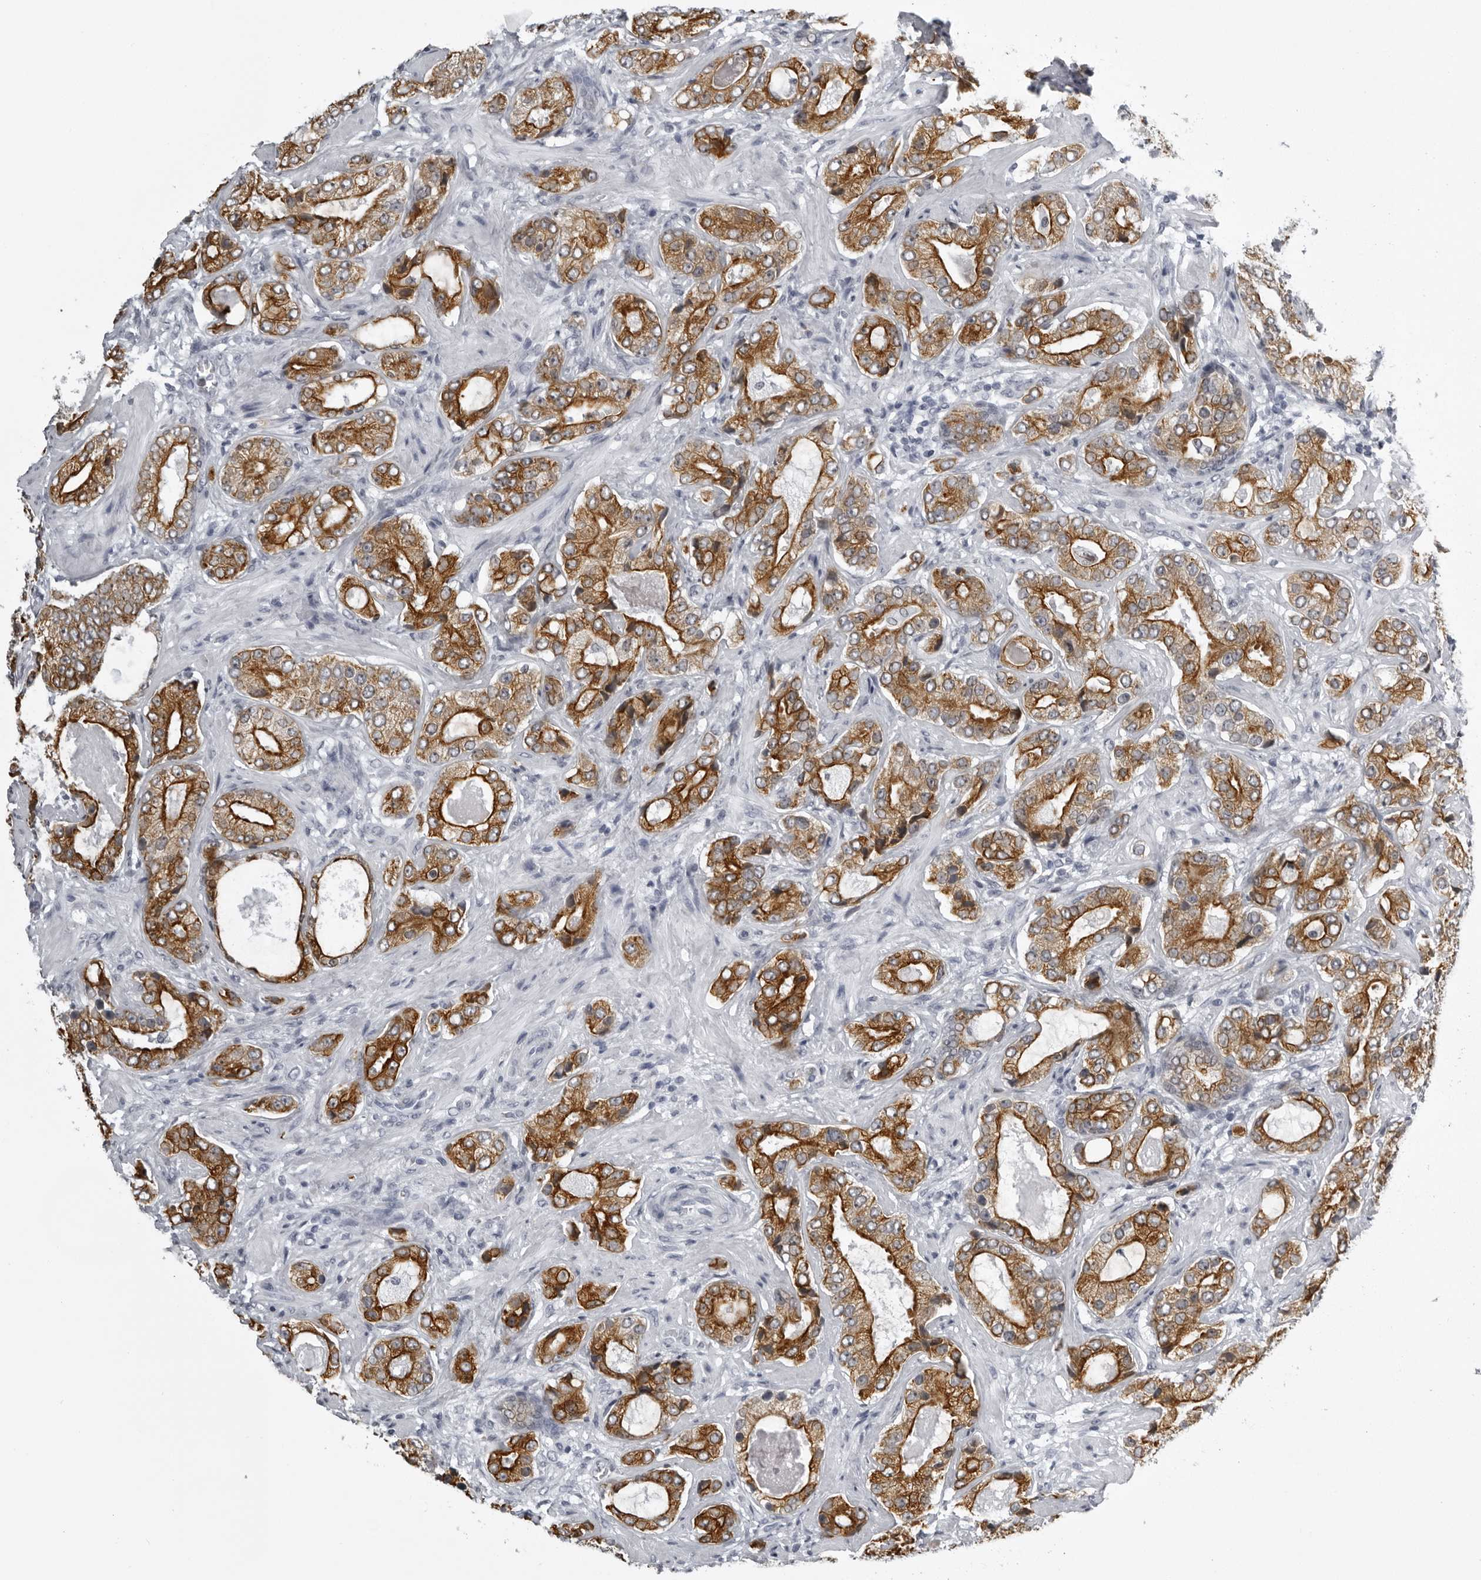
{"staining": {"intensity": "strong", "quantity": ">75%", "location": "cytoplasmic/membranous"}, "tissue": "prostate cancer", "cell_type": "Tumor cells", "image_type": "cancer", "snomed": [{"axis": "morphology", "description": "Normal tissue, NOS"}, {"axis": "morphology", "description": "Adenocarcinoma, High grade"}, {"axis": "topography", "description": "Prostate"}, {"axis": "topography", "description": "Peripheral nerve tissue"}], "caption": "Immunohistochemical staining of adenocarcinoma (high-grade) (prostate) shows high levels of strong cytoplasmic/membranous positivity in about >75% of tumor cells.", "gene": "UROD", "patient": {"sex": "male", "age": 59}}